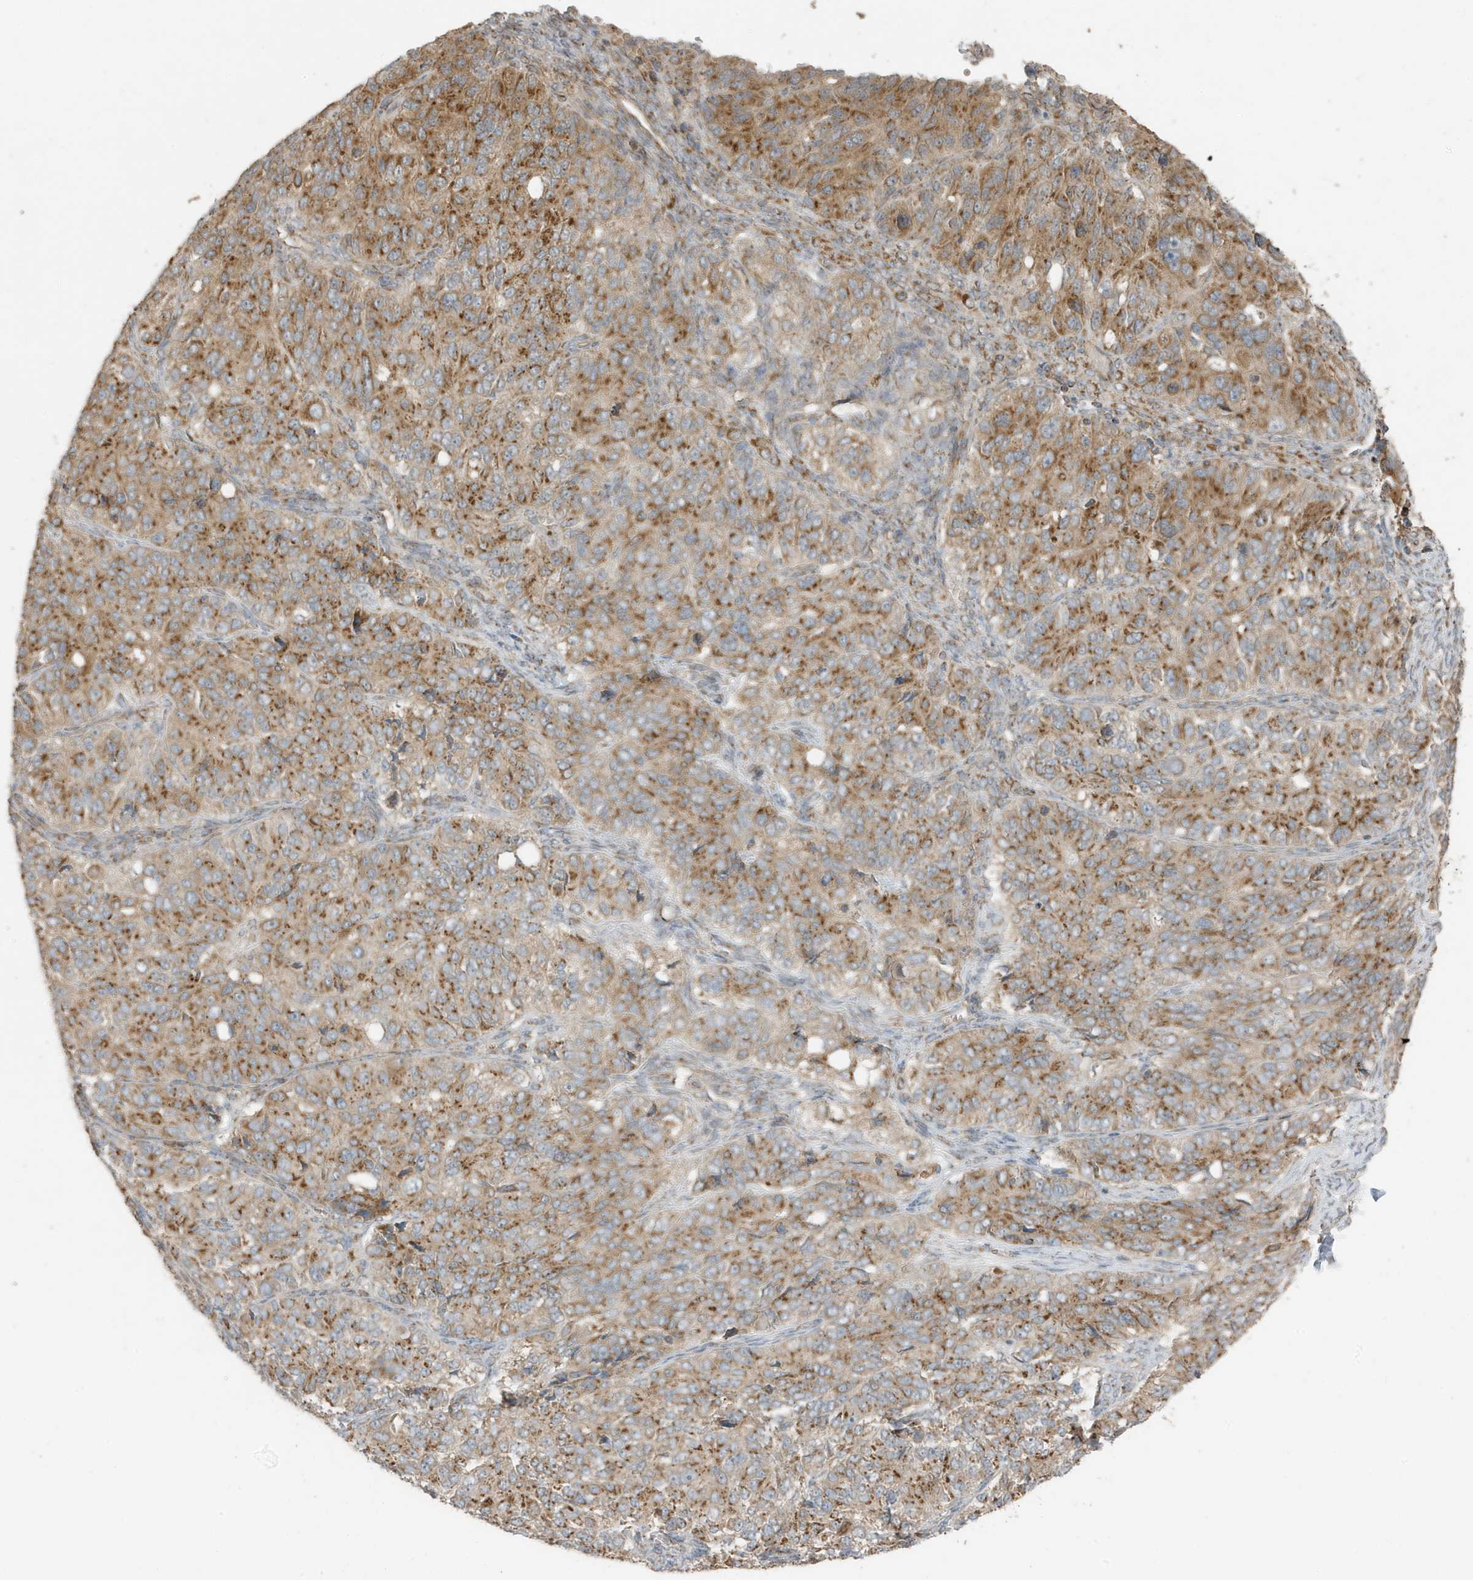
{"staining": {"intensity": "moderate", "quantity": ">75%", "location": "cytoplasmic/membranous"}, "tissue": "ovarian cancer", "cell_type": "Tumor cells", "image_type": "cancer", "snomed": [{"axis": "morphology", "description": "Carcinoma, endometroid"}, {"axis": "topography", "description": "Ovary"}], "caption": "Ovarian cancer (endometroid carcinoma) stained with a protein marker demonstrates moderate staining in tumor cells.", "gene": "GOLGA4", "patient": {"sex": "female", "age": 51}}